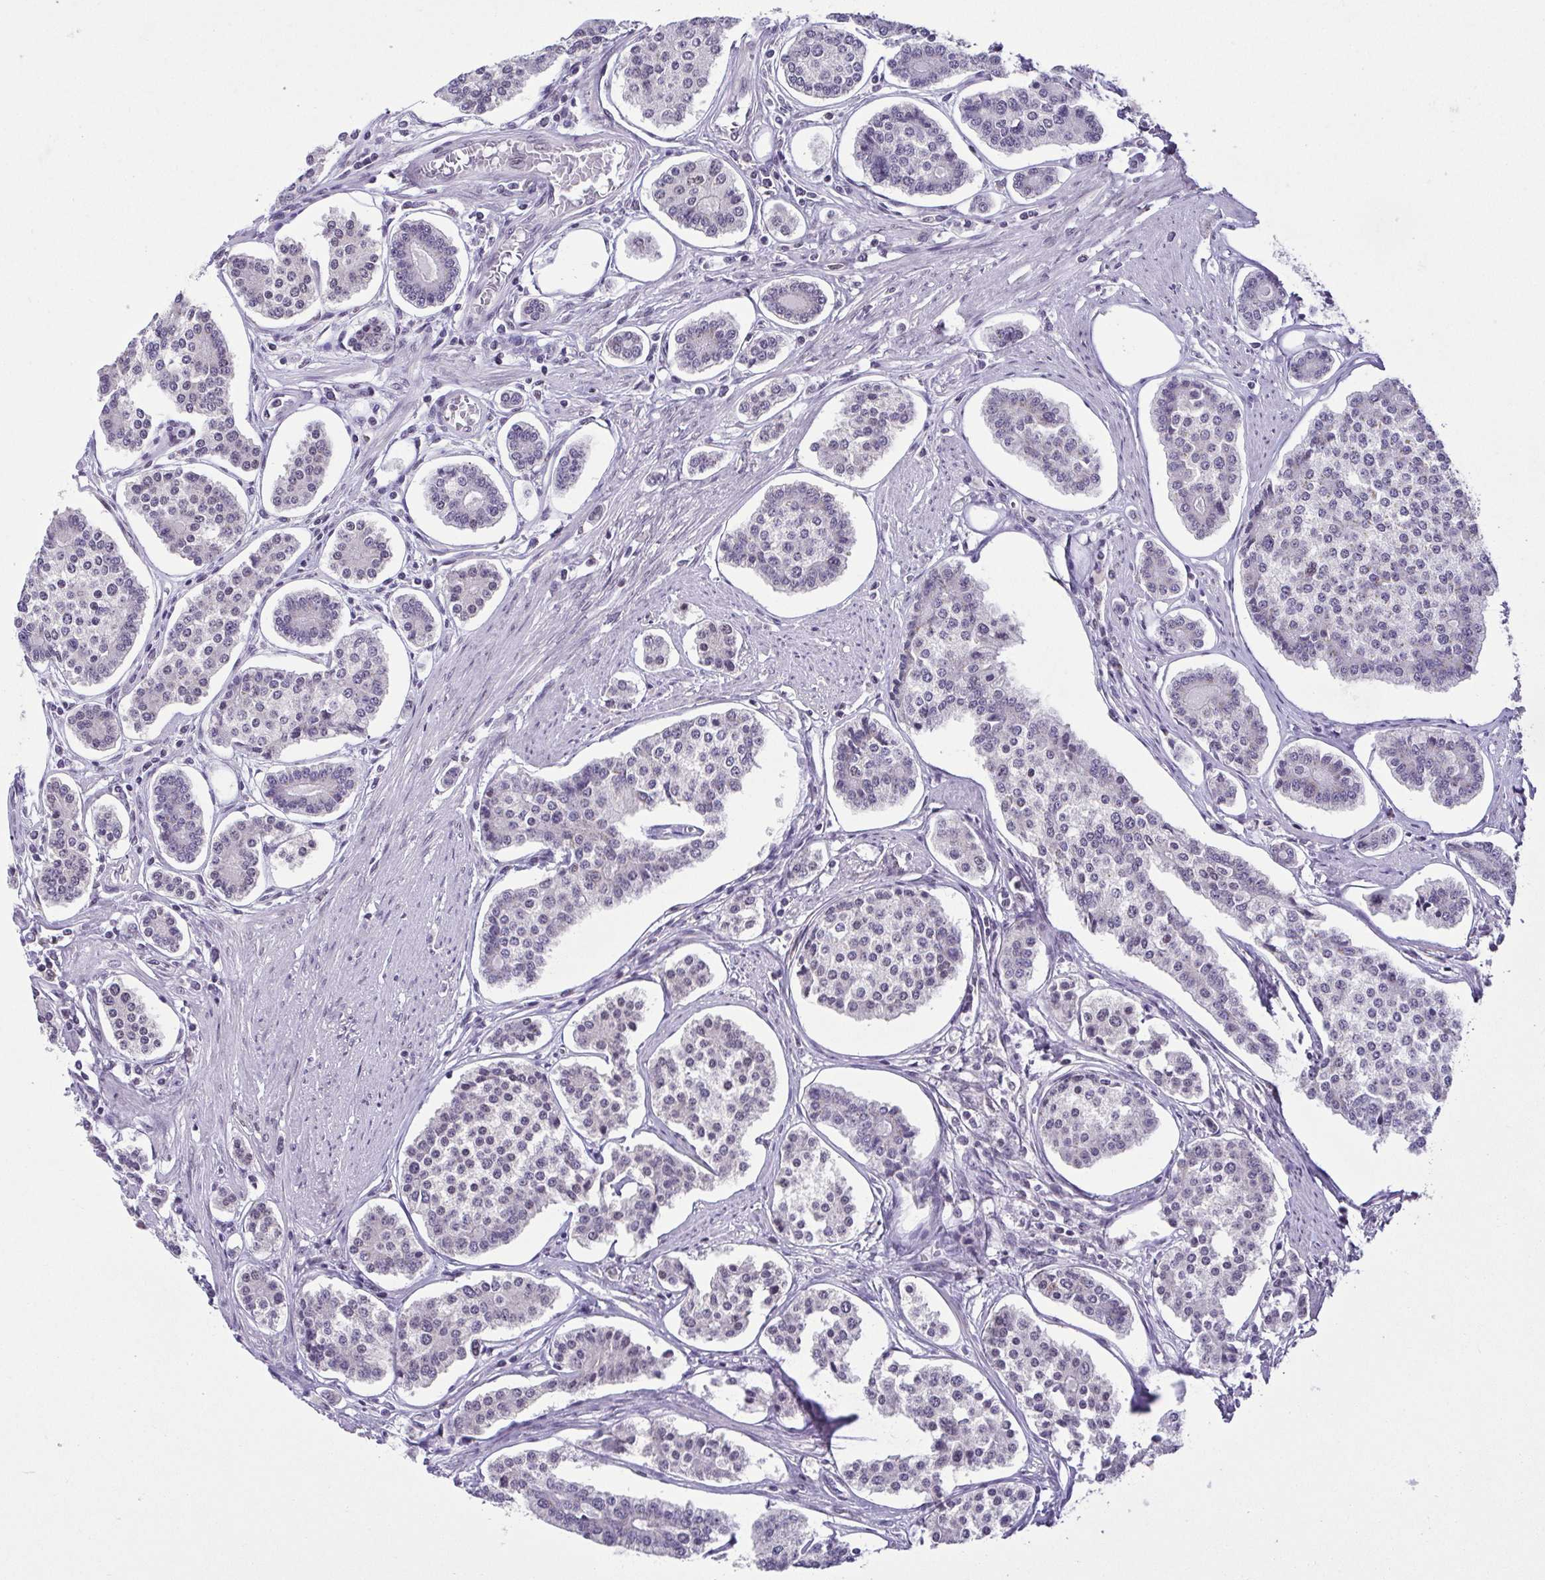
{"staining": {"intensity": "negative", "quantity": "none", "location": "none"}, "tissue": "carcinoid", "cell_type": "Tumor cells", "image_type": "cancer", "snomed": [{"axis": "morphology", "description": "Carcinoid, malignant, NOS"}, {"axis": "topography", "description": "Small intestine"}], "caption": "IHC photomicrograph of neoplastic tissue: human carcinoid (malignant) stained with DAB (3,3'-diaminobenzidine) exhibits no significant protein positivity in tumor cells.", "gene": "RBM3", "patient": {"sex": "female", "age": 65}}